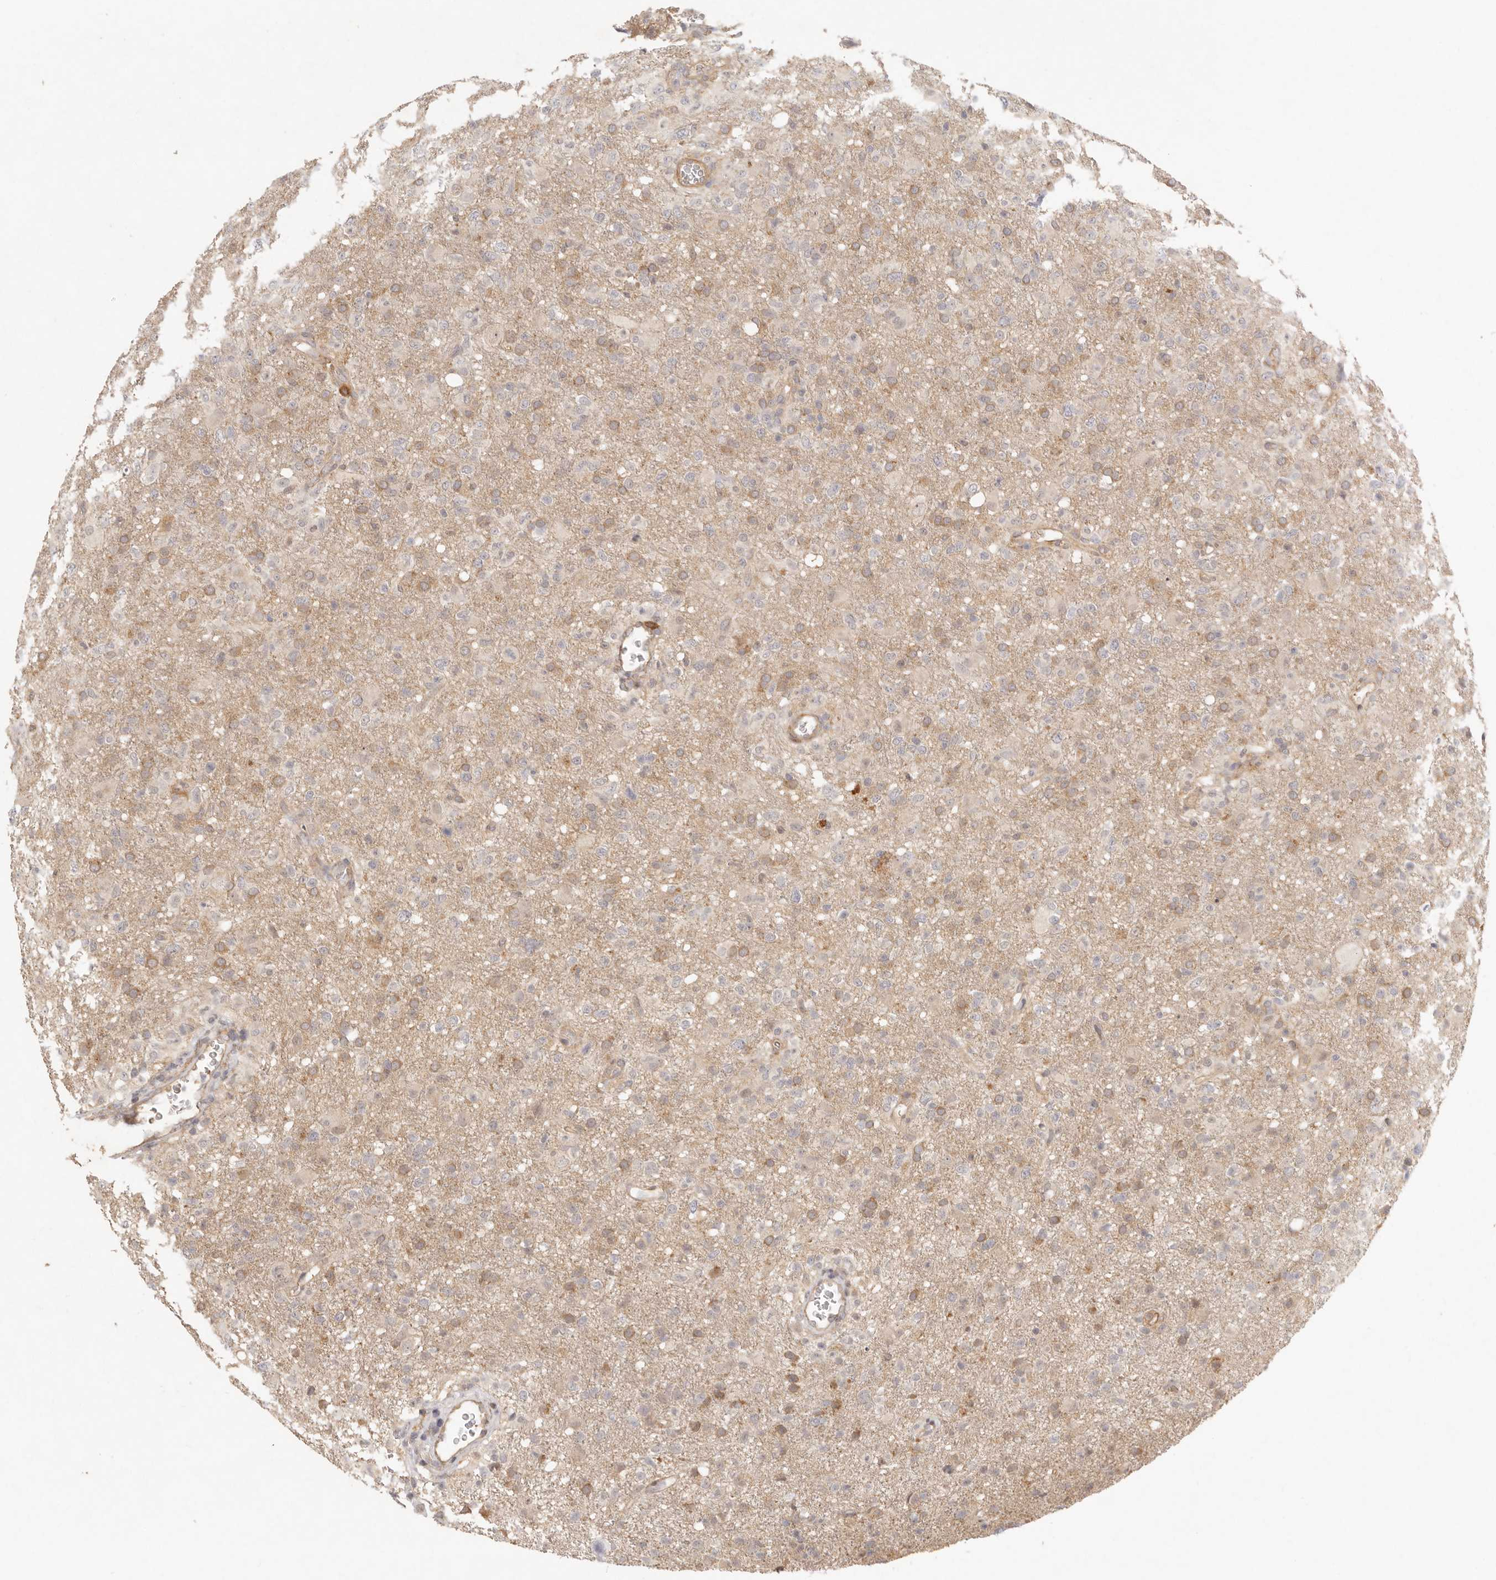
{"staining": {"intensity": "moderate", "quantity": "25%-75%", "location": "cytoplasmic/membranous"}, "tissue": "glioma", "cell_type": "Tumor cells", "image_type": "cancer", "snomed": [{"axis": "morphology", "description": "Glioma, malignant, High grade"}, {"axis": "topography", "description": "Brain"}], "caption": "High-magnification brightfield microscopy of glioma stained with DAB (brown) and counterstained with hematoxylin (blue). tumor cells exhibit moderate cytoplasmic/membranous positivity is present in approximately25%-75% of cells. (IHC, brightfield microscopy, high magnification).", "gene": "VIPR1", "patient": {"sex": "female", "age": 57}}